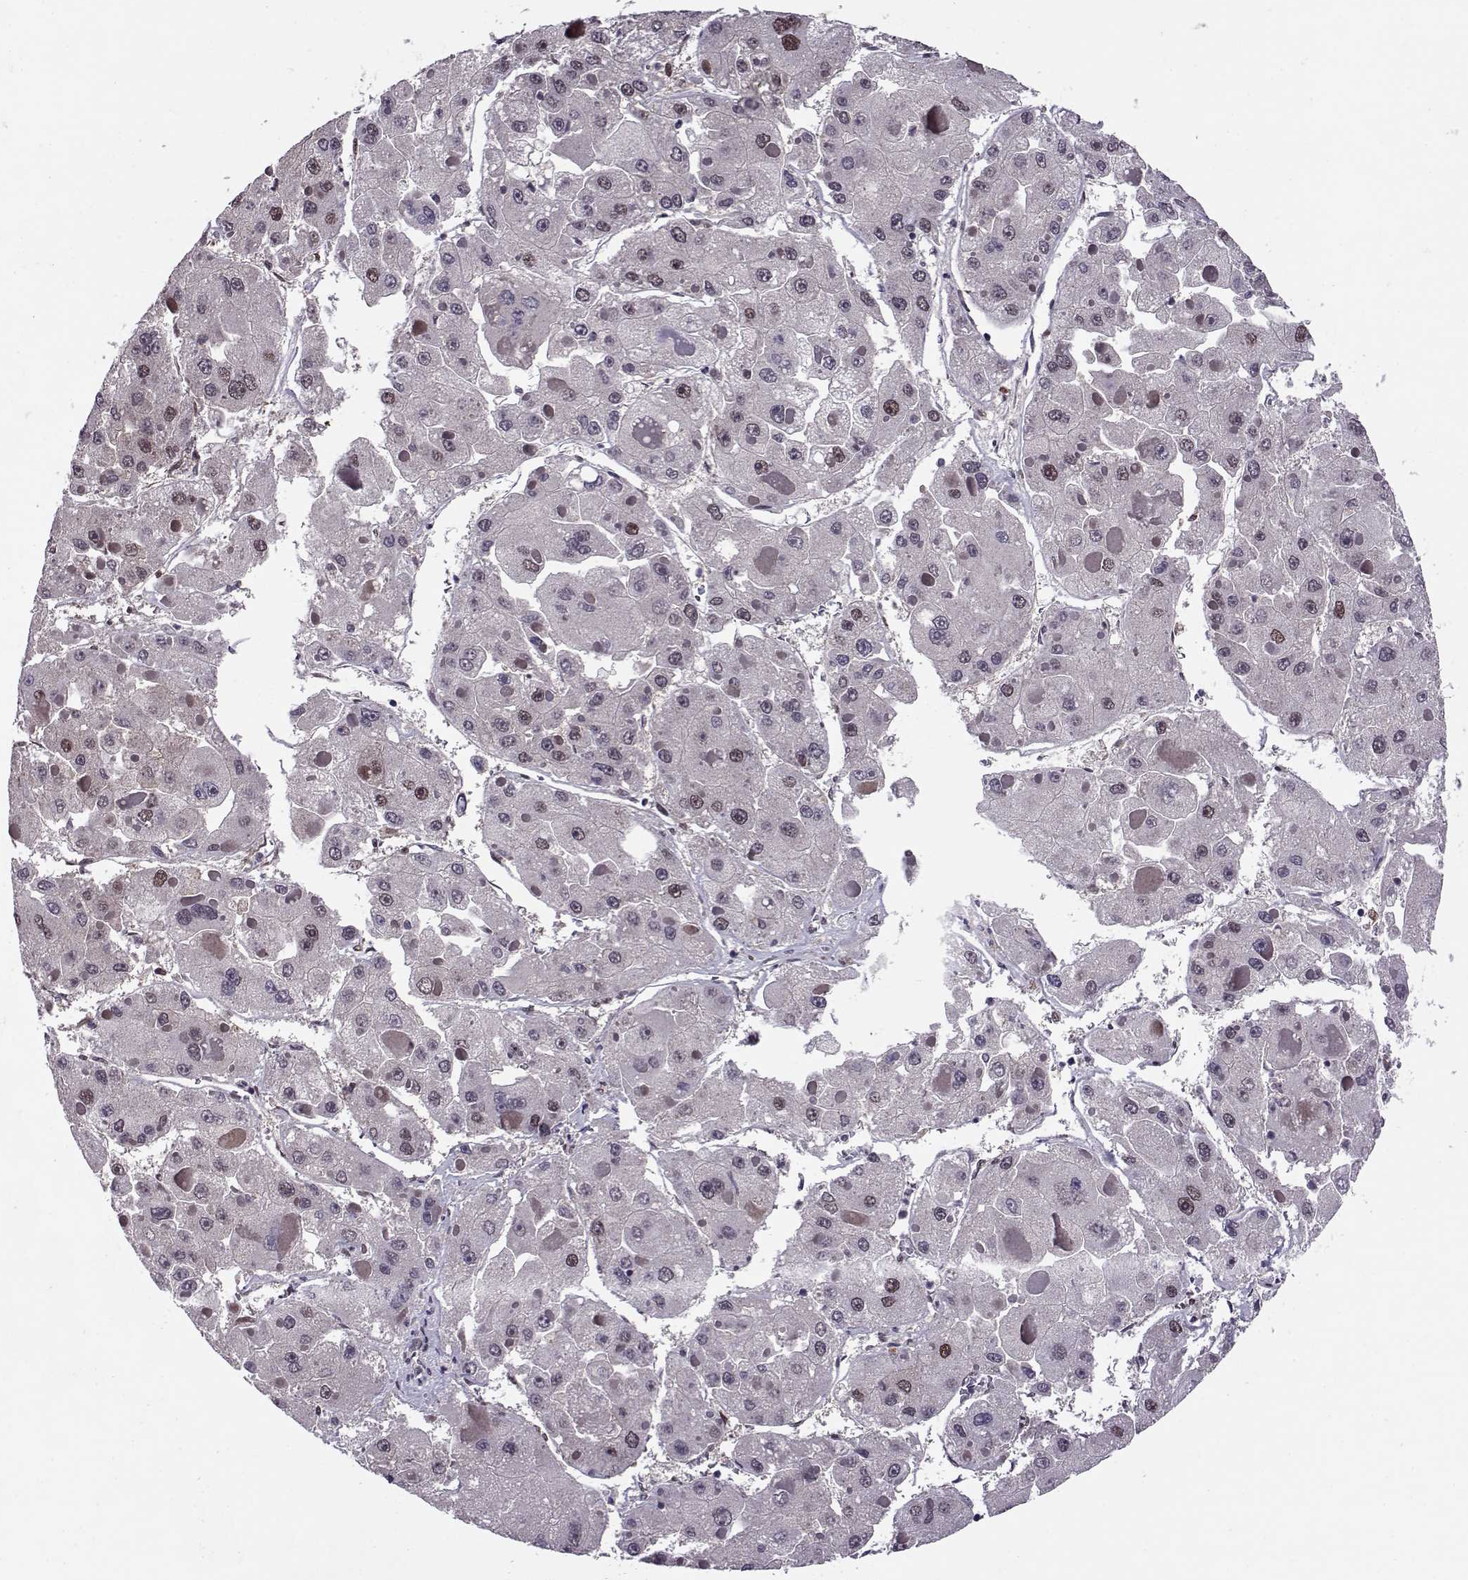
{"staining": {"intensity": "weak", "quantity": "<25%", "location": "nuclear"}, "tissue": "liver cancer", "cell_type": "Tumor cells", "image_type": "cancer", "snomed": [{"axis": "morphology", "description": "Carcinoma, Hepatocellular, NOS"}, {"axis": "topography", "description": "Liver"}], "caption": "This image is of liver cancer stained with immunohistochemistry to label a protein in brown with the nuclei are counter-stained blue. There is no staining in tumor cells.", "gene": "CDK4", "patient": {"sex": "female", "age": 73}}